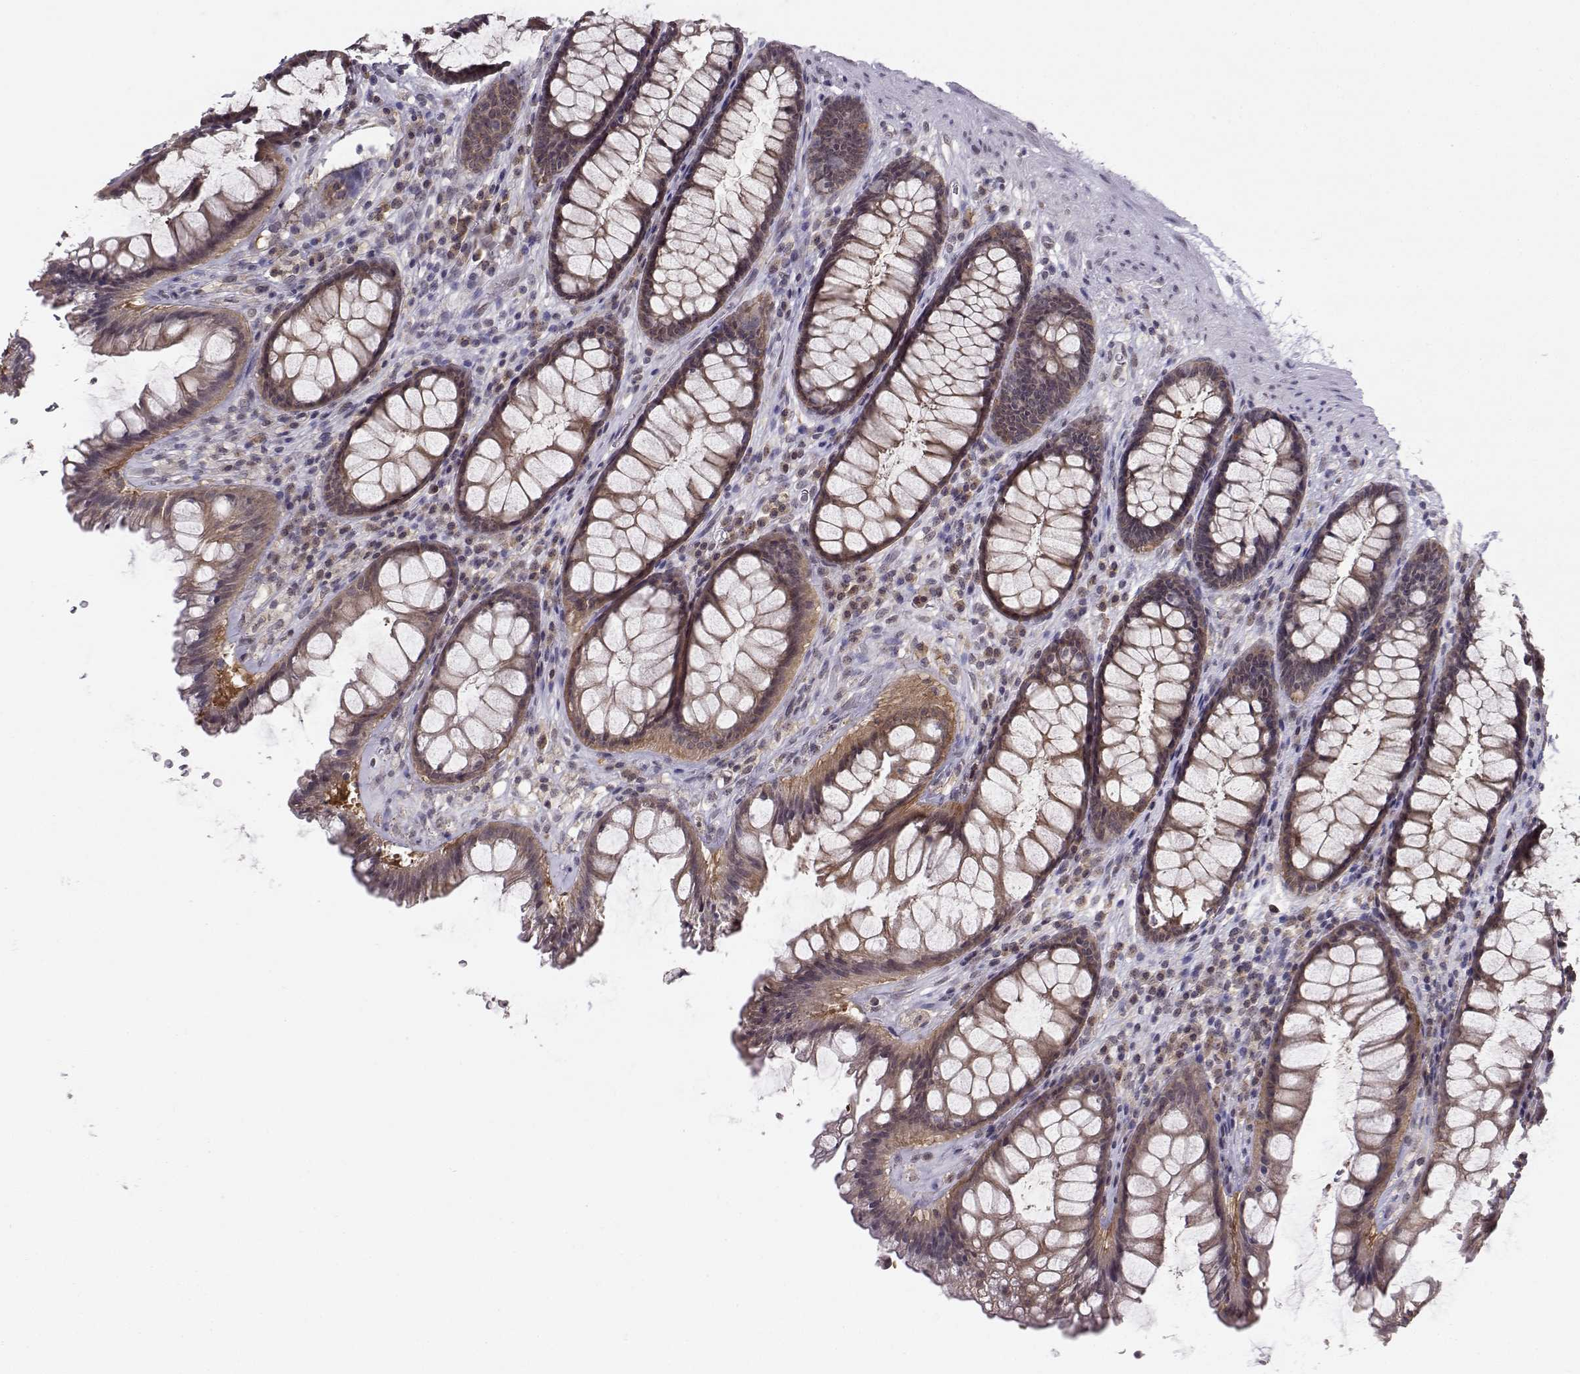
{"staining": {"intensity": "moderate", "quantity": "25%-75%", "location": "cytoplasmic/membranous"}, "tissue": "rectum", "cell_type": "Glandular cells", "image_type": "normal", "snomed": [{"axis": "morphology", "description": "Normal tissue, NOS"}, {"axis": "topography", "description": "Rectum"}], "caption": "A high-resolution histopathology image shows IHC staining of unremarkable rectum, which shows moderate cytoplasmic/membranous positivity in about 25%-75% of glandular cells.", "gene": "KIF13B", "patient": {"sex": "male", "age": 72}}